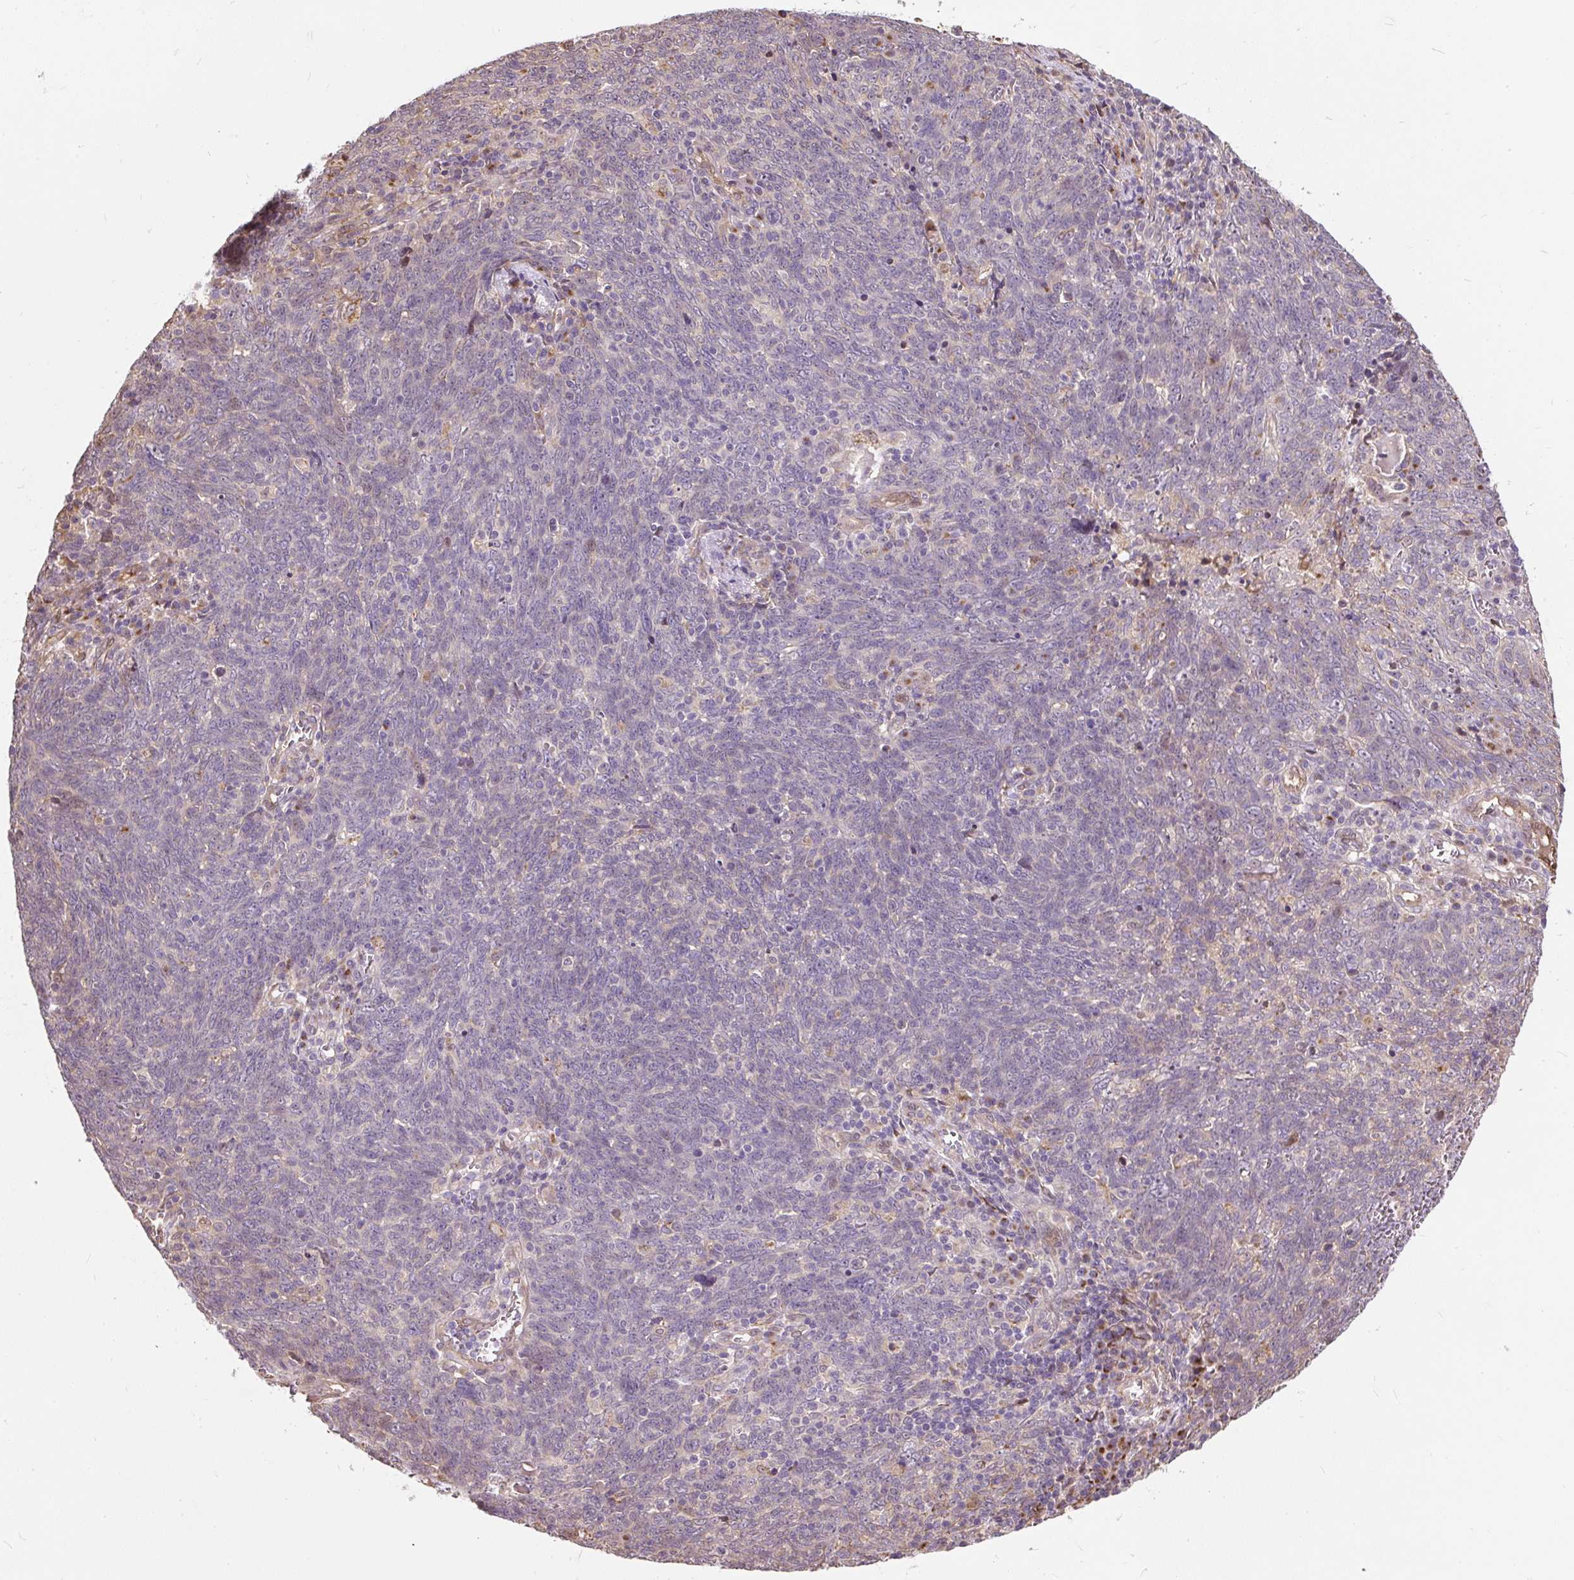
{"staining": {"intensity": "negative", "quantity": "none", "location": "none"}, "tissue": "lung cancer", "cell_type": "Tumor cells", "image_type": "cancer", "snomed": [{"axis": "morphology", "description": "Squamous cell carcinoma, NOS"}, {"axis": "topography", "description": "Lung"}], "caption": "This is a micrograph of immunohistochemistry (IHC) staining of squamous cell carcinoma (lung), which shows no expression in tumor cells.", "gene": "PUS7L", "patient": {"sex": "female", "age": 72}}